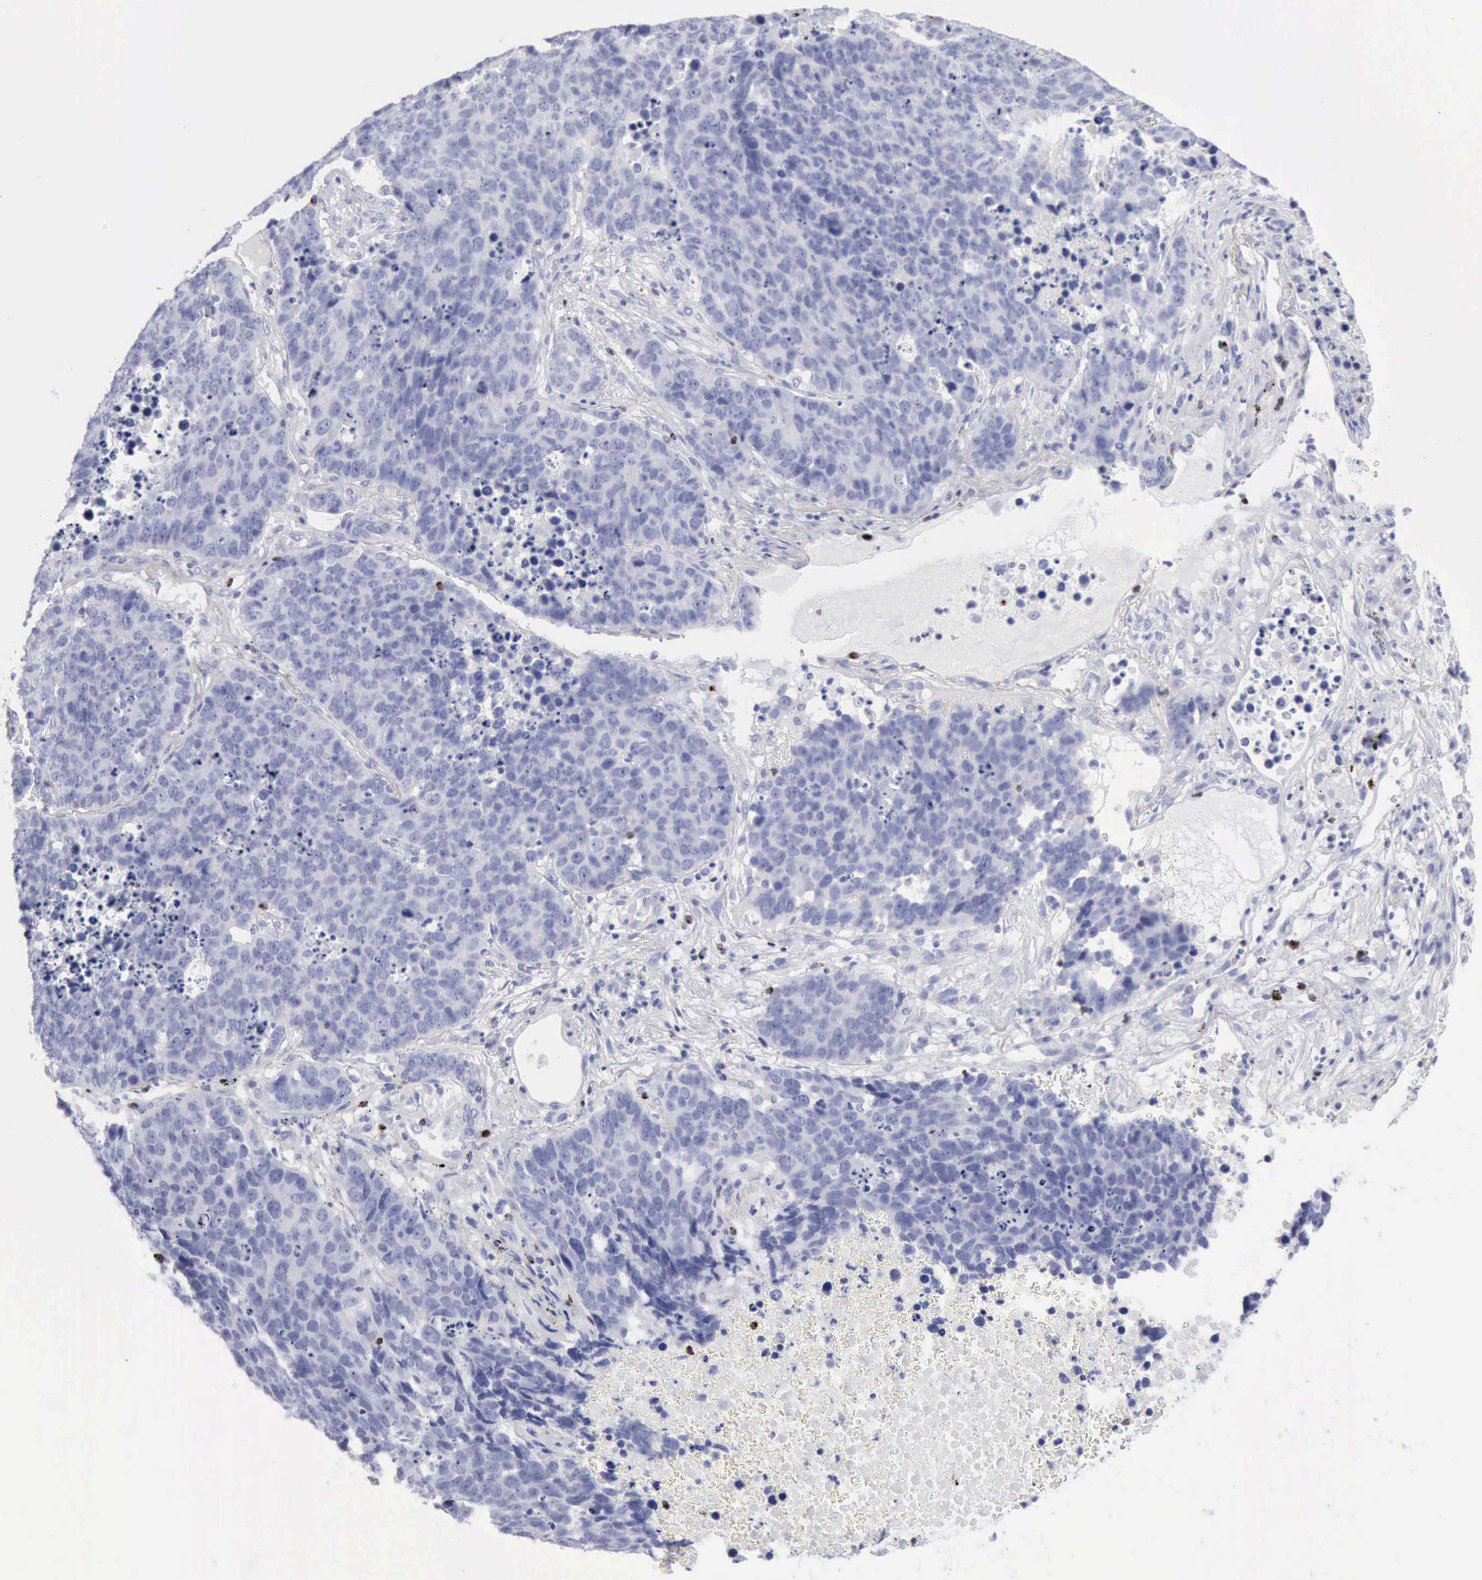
{"staining": {"intensity": "negative", "quantity": "none", "location": "none"}, "tissue": "lung cancer", "cell_type": "Tumor cells", "image_type": "cancer", "snomed": [{"axis": "morphology", "description": "Carcinoid, malignant, NOS"}, {"axis": "topography", "description": "Lung"}], "caption": "Tumor cells are negative for brown protein staining in malignant carcinoid (lung).", "gene": "GZMB", "patient": {"sex": "male", "age": 60}}